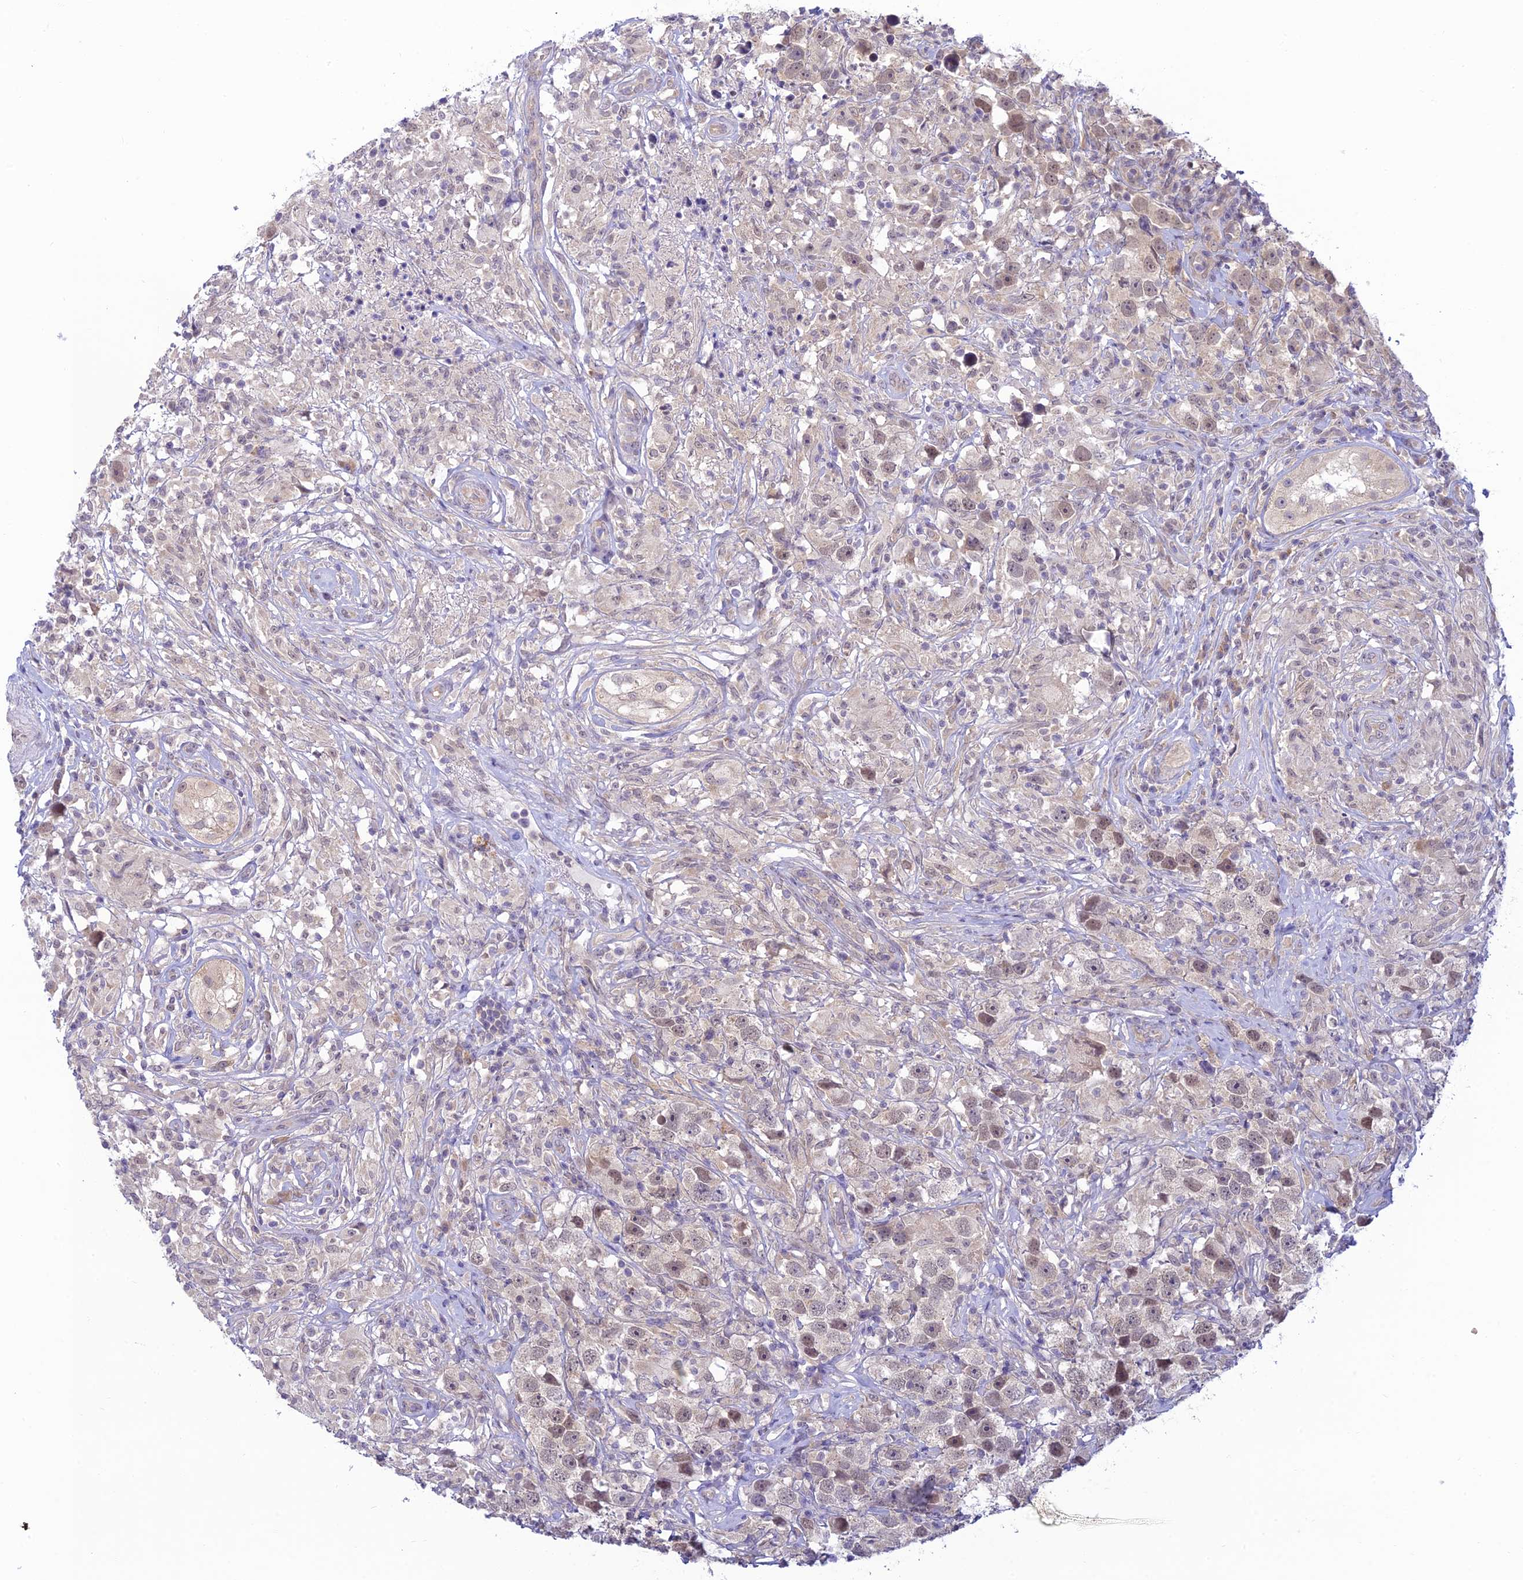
{"staining": {"intensity": "weak", "quantity": "<25%", "location": "nuclear"}, "tissue": "testis cancer", "cell_type": "Tumor cells", "image_type": "cancer", "snomed": [{"axis": "morphology", "description": "Seminoma, NOS"}, {"axis": "topography", "description": "Testis"}], "caption": "A high-resolution micrograph shows IHC staining of testis cancer, which reveals no significant staining in tumor cells.", "gene": "SKIC8", "patient": {"sex": "male", "age": 49}}